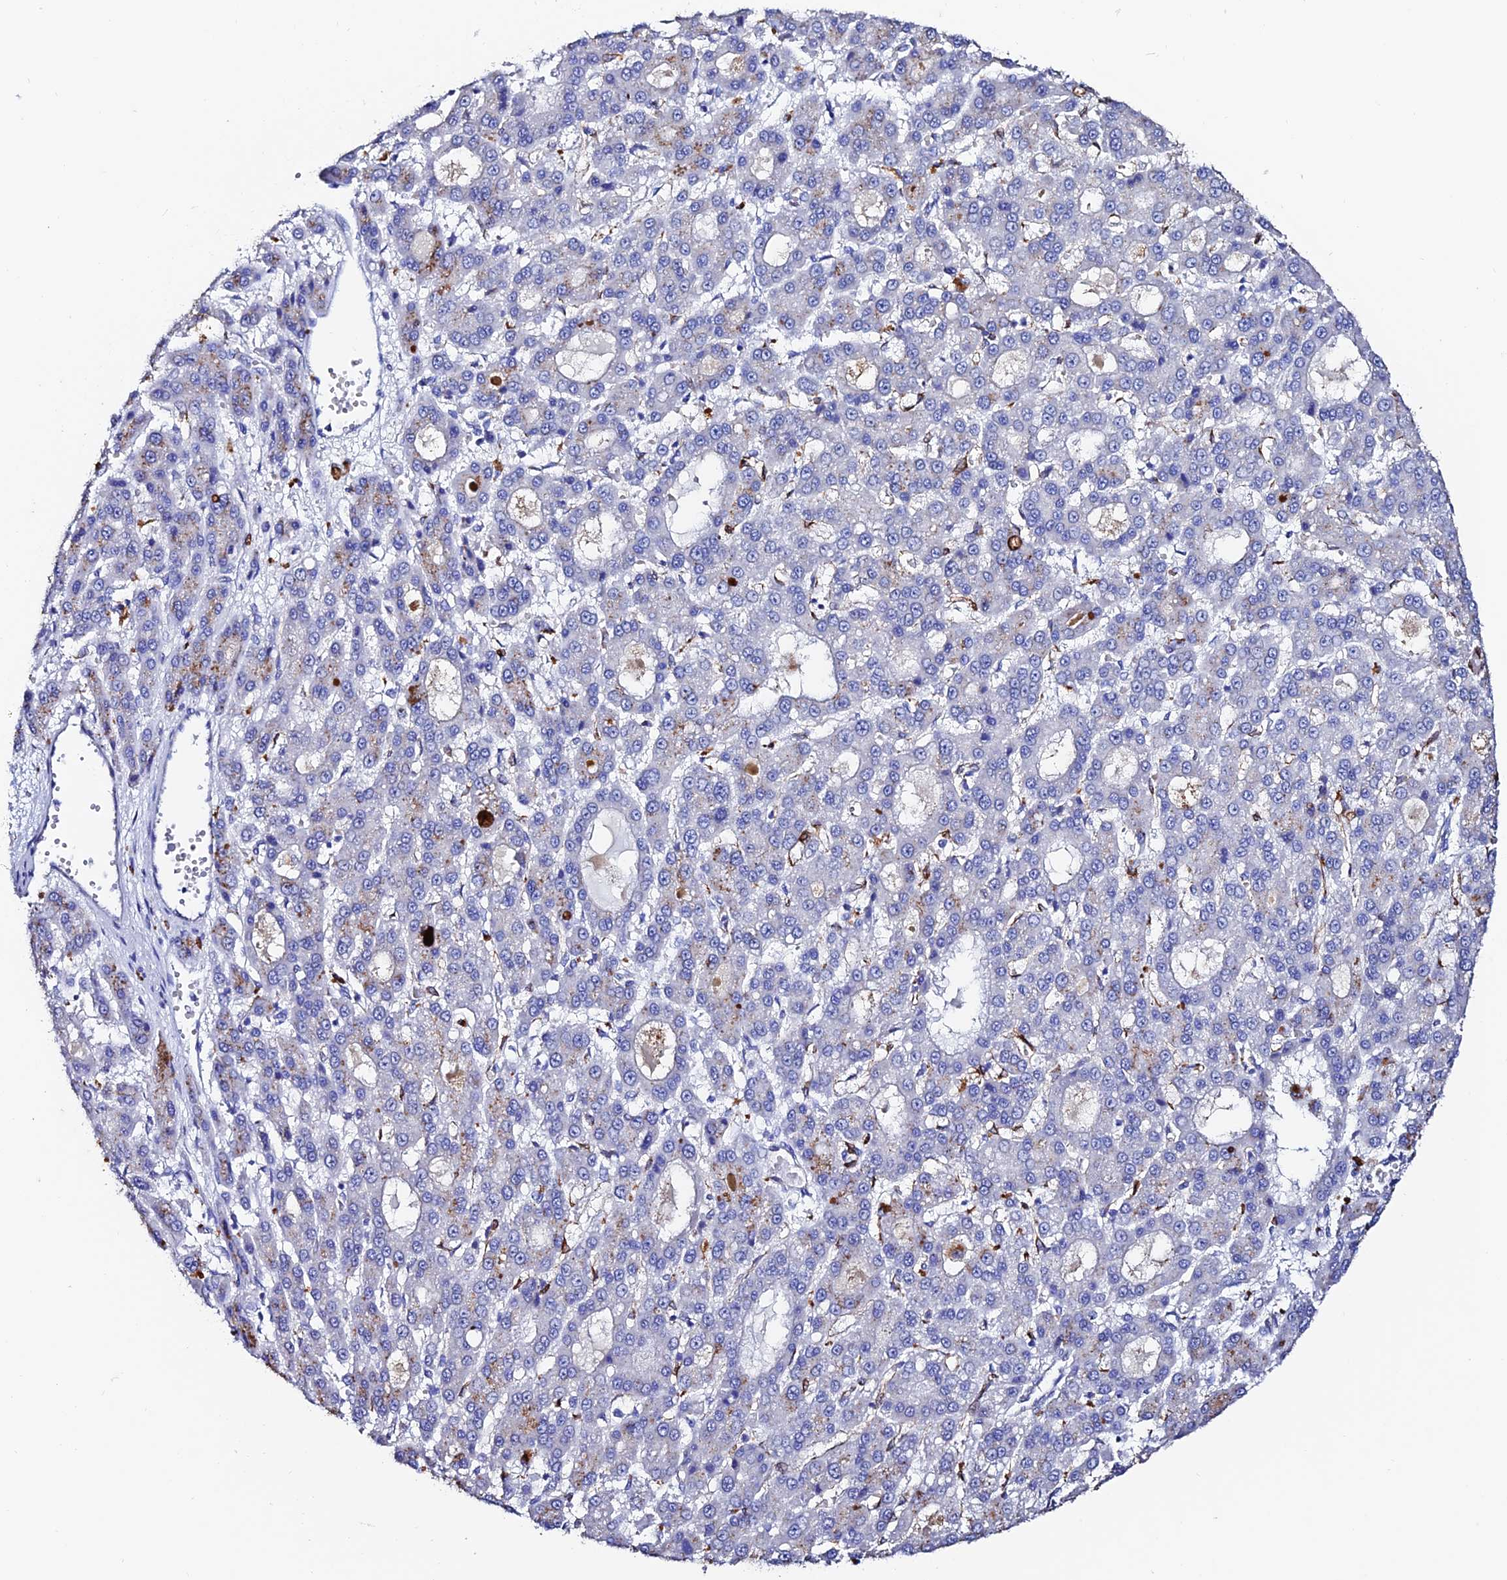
{"staining": {"intensity": "negative", "quantity": "none", "location": "none"}, "tissue": "liver cancer", "cell_type": "Tumor cells", "image_type": "cancer", "snomed": [{"axis": "morphology", "description": "Carcinoma, Hepatocellular, NOS"}, {"axis": "topography", "description": "Liver"}], "caption": "A micrograph of liver cancer stained for a protein shows no brown staining in tumor cells.", "gene": "ESM1", "patient": {"sex": "male", "age": 70}}